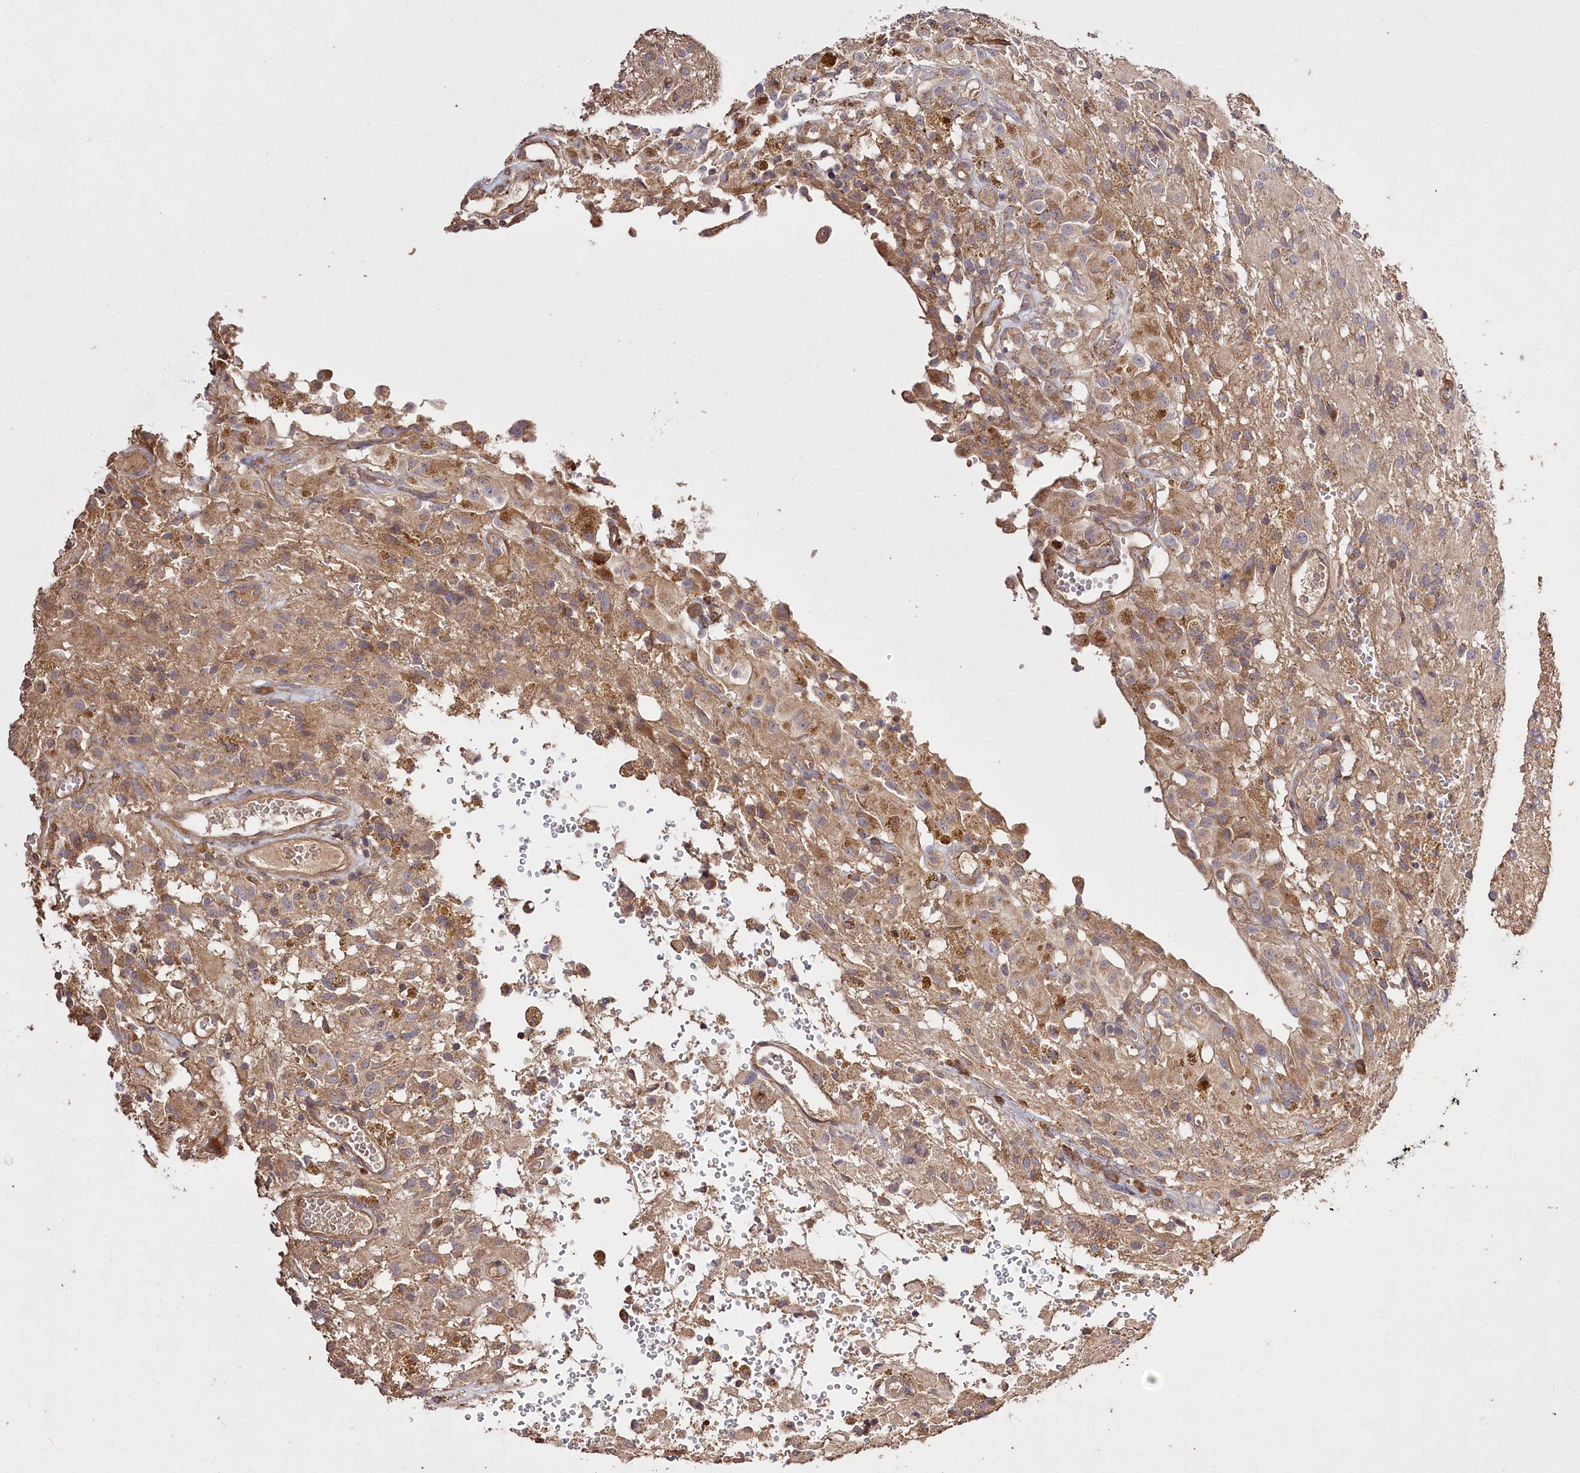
{"staining": {"intensity": "weak", "quantity": ">75%", "location": "cytoplasmic/membranous"}, "tissue": "glioma", "cell_type": "Tumor cells", "image_type": "cancer", "snomed": [{"axis": "morphology", "description": "Glioma, malignant, High grade"}, {"axis": "topography", "description": "Brain"}], "caption": "Malignant high-grade glioma stained with a protein marker displays weak staining in tumor cells.", "gene": "PRSS53", "patient": {"sex": "female", "age": 59}}